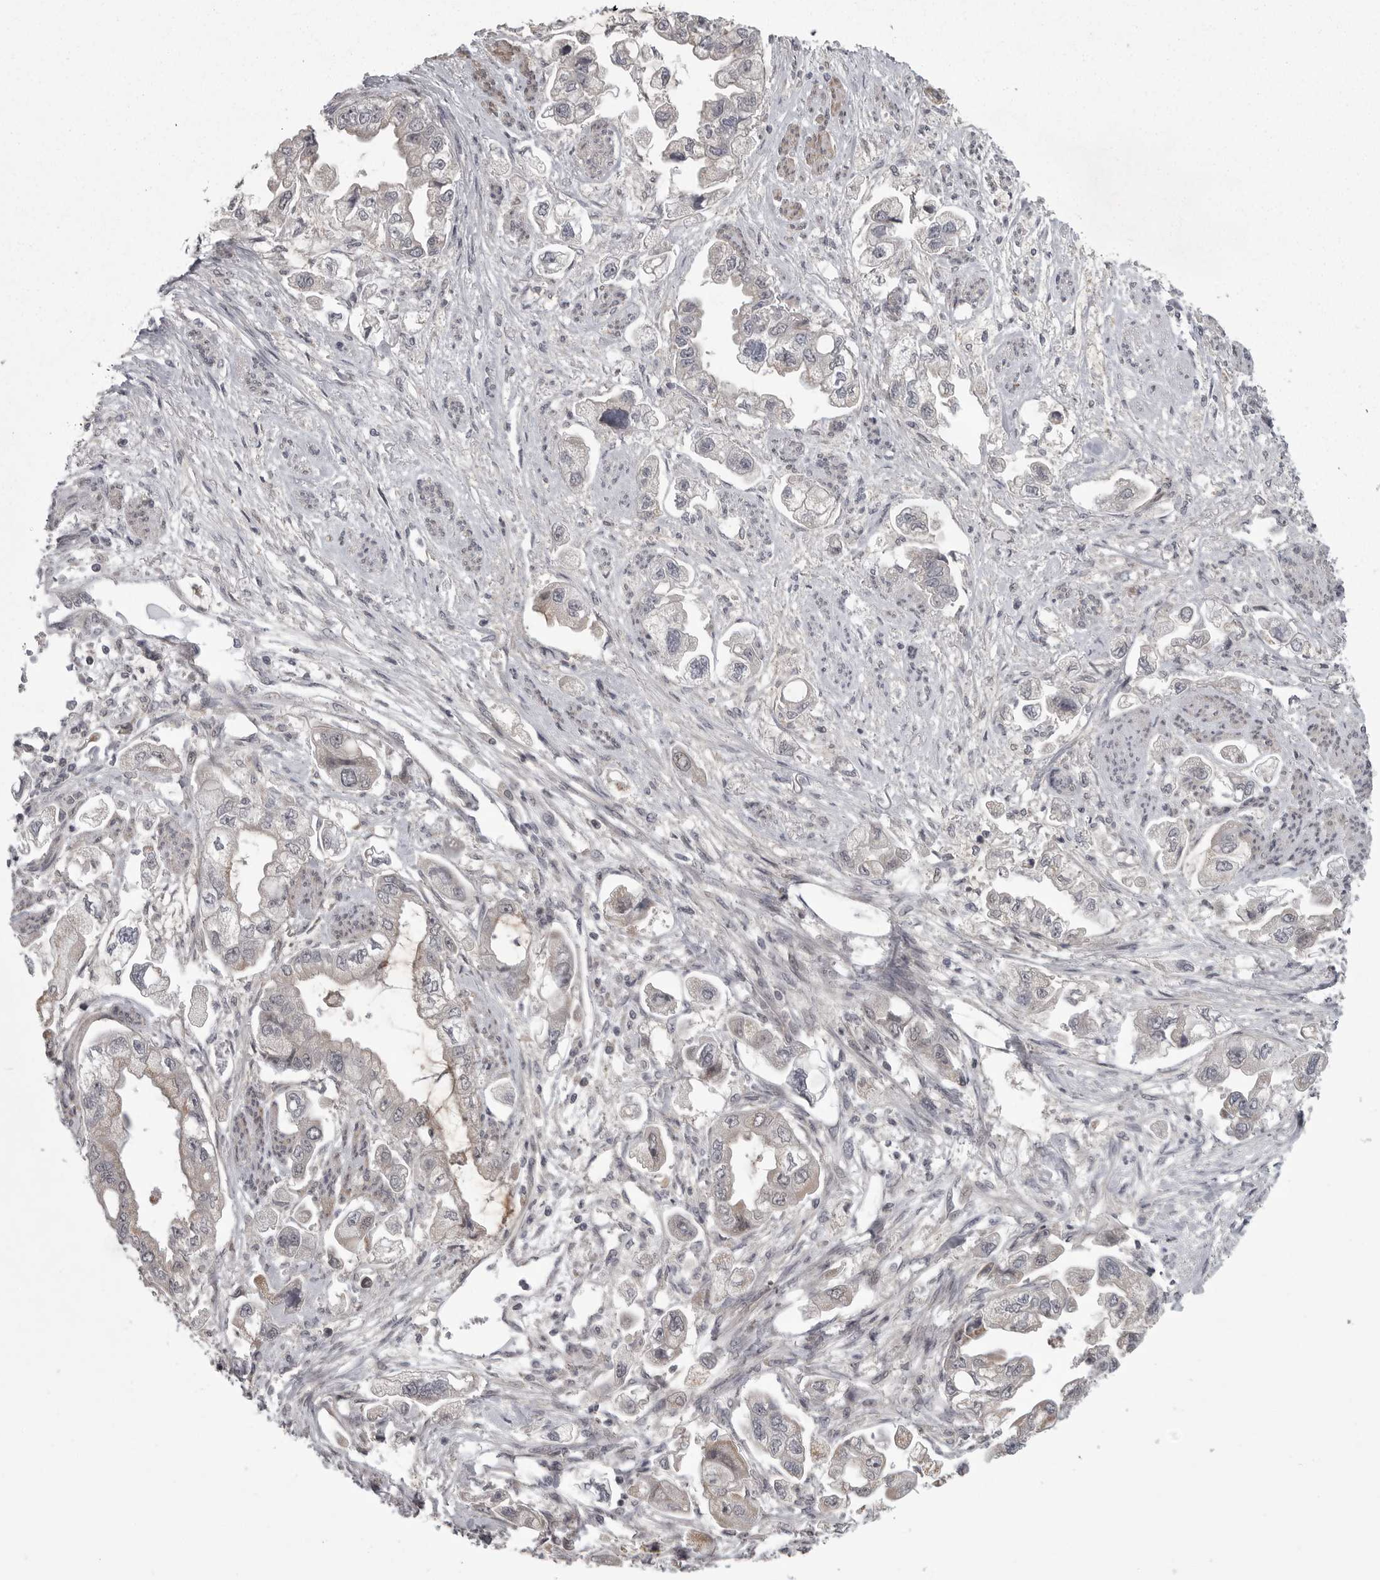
{"staining": {"intensity": "negative", "quantity": "none", "location": "none"}, "tissue": "stomach cancer", "cell_type": "Tumor cells", "image_type": "cancer", "snomed": [{"axis": "morphology", "description": "Adenocarcinoma, NOS"}, {"axis": "topography", "description": "Stomach"}], "caption": "DAB (3,3'-diaminobenzidine) immunohistochemical staining of human adenocarcinoma (stomach) reveals no significant positivity in tumor cells.", "gene": "PPP1R9A", "patient": {"sex": "male", "age": 62}}